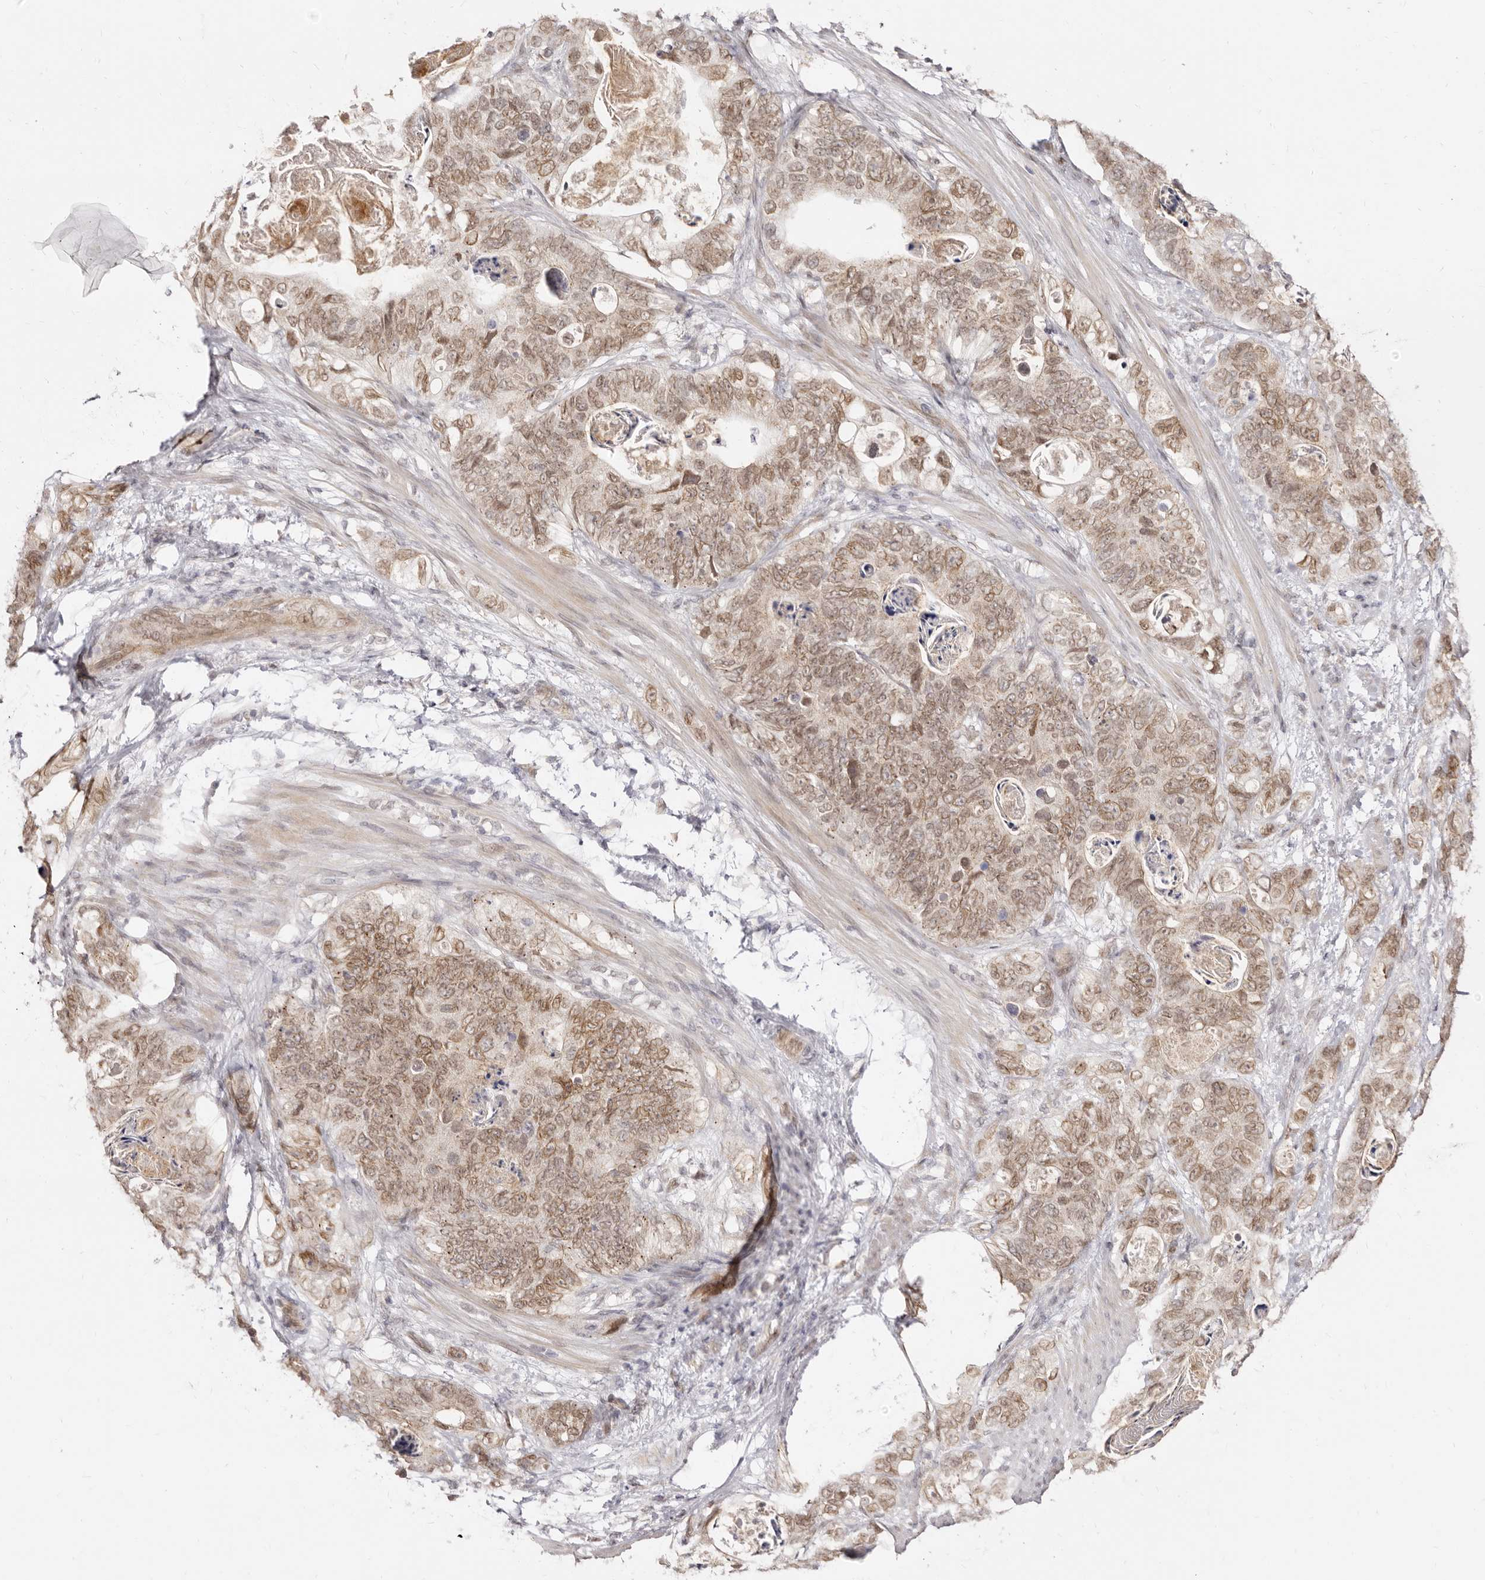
{"staining": {"intensity": "moderate", "quantity": ">75%", "location": "nuclear"}, "tissue": "stomach cancer", "cell_type": "Tumor cells", "image_type": "cancer", "snomed": [{"axis": "morphology", "description": "Normal tissue, NOS"}, {"axis": "morphology", "description": "Adenocarcinoma, NOS"}, {"axis": "topography", "description": "Stomach"}], "caption": "Stomach adenocarcinoma stained for a protein displays moderate nuclear positivity in tumor cells.", "gene": "LCORL", "patient": {"sex": "female", "age": 89}}